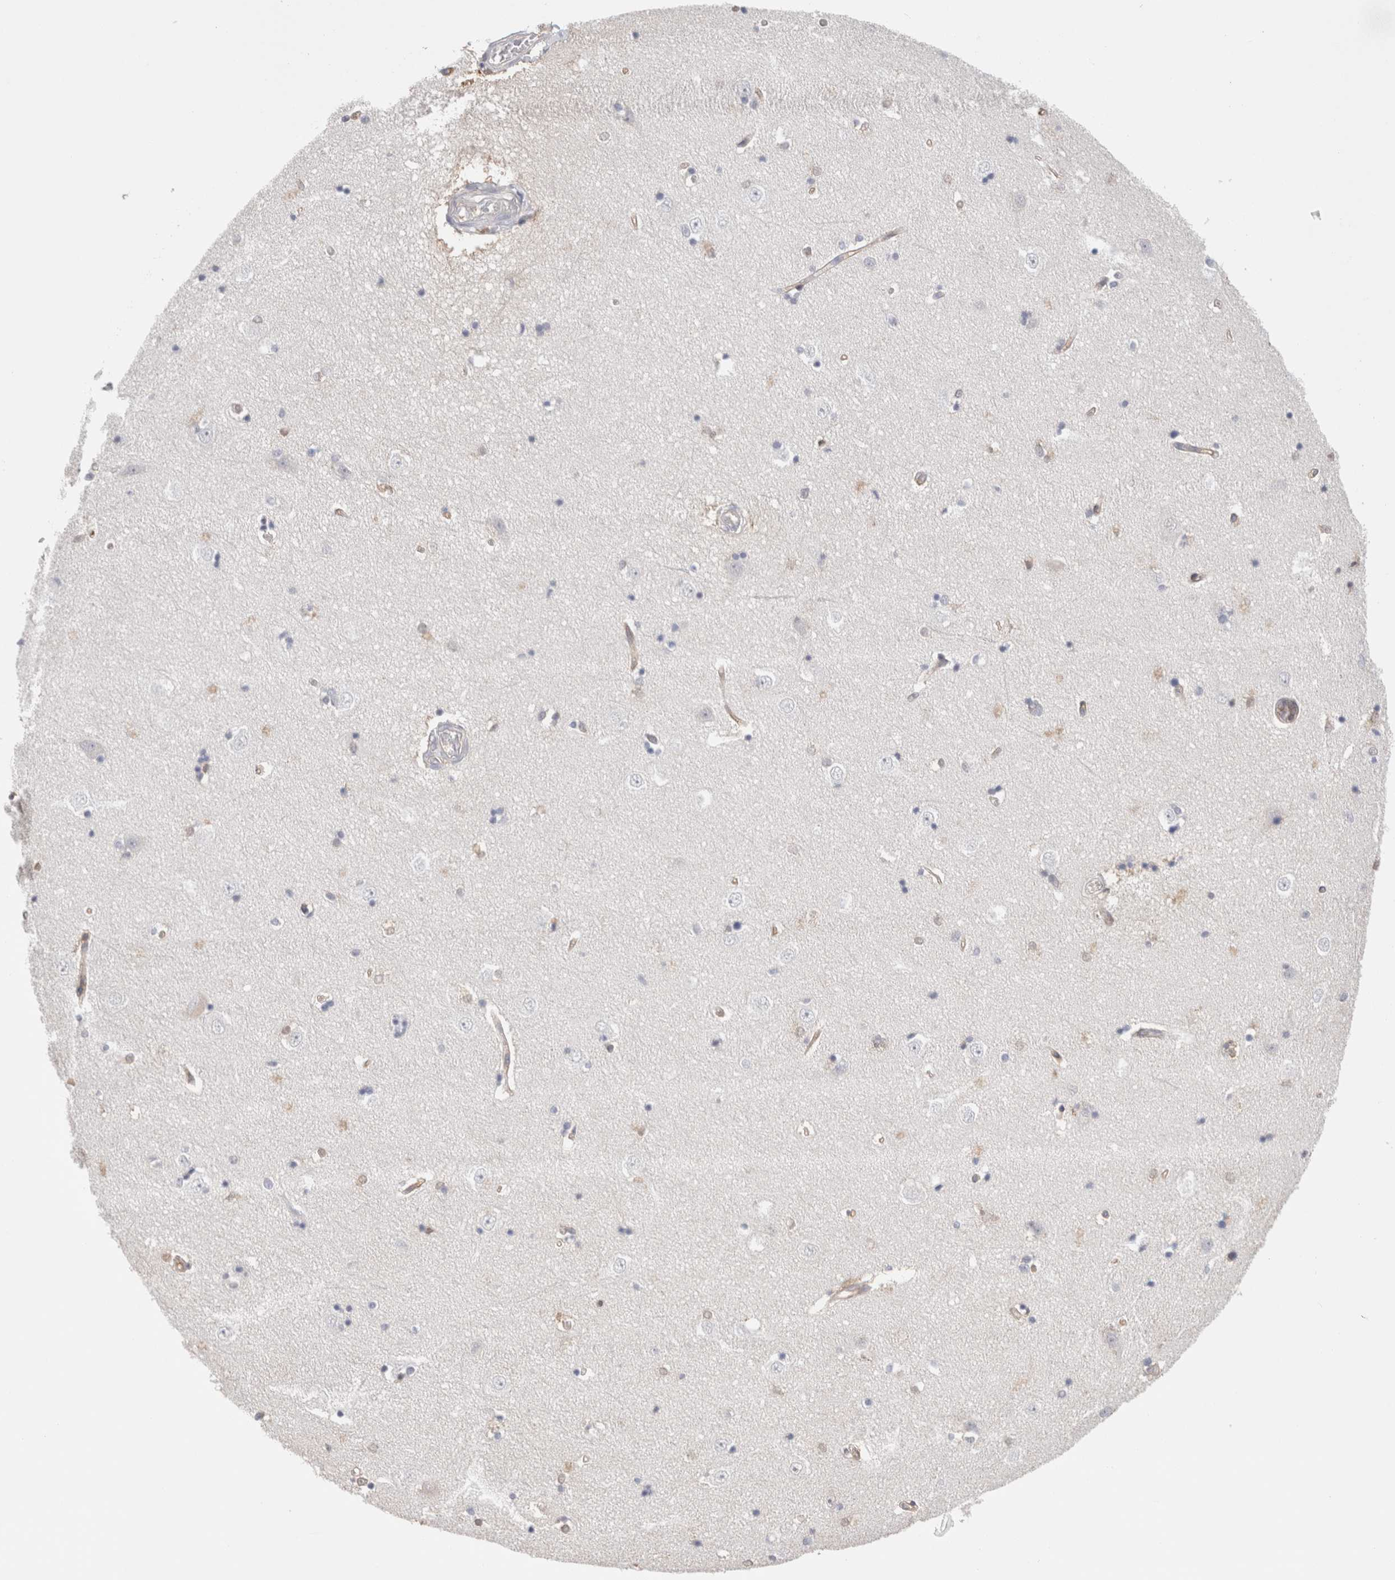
{"staining": {"intensity": "negative", "quantity": "none", "location": "none"}, "tissue": "hippocampus", "cell_type": "Glial cells", "image_type": "normal", "snomed": [{"axis": "morphology", "description": "Normal tissue, NOS"}, {"axis": "topography", "description": "Hippocampus"}], "caption": "There is no significant positivity in glial cells of hippocampus. The staining is performed using DAB brown chromogen with nuclei counter-stained in using hematoxylin.", "gene": "CAPN2", "patient": {"sex": "male", "age": 45}}